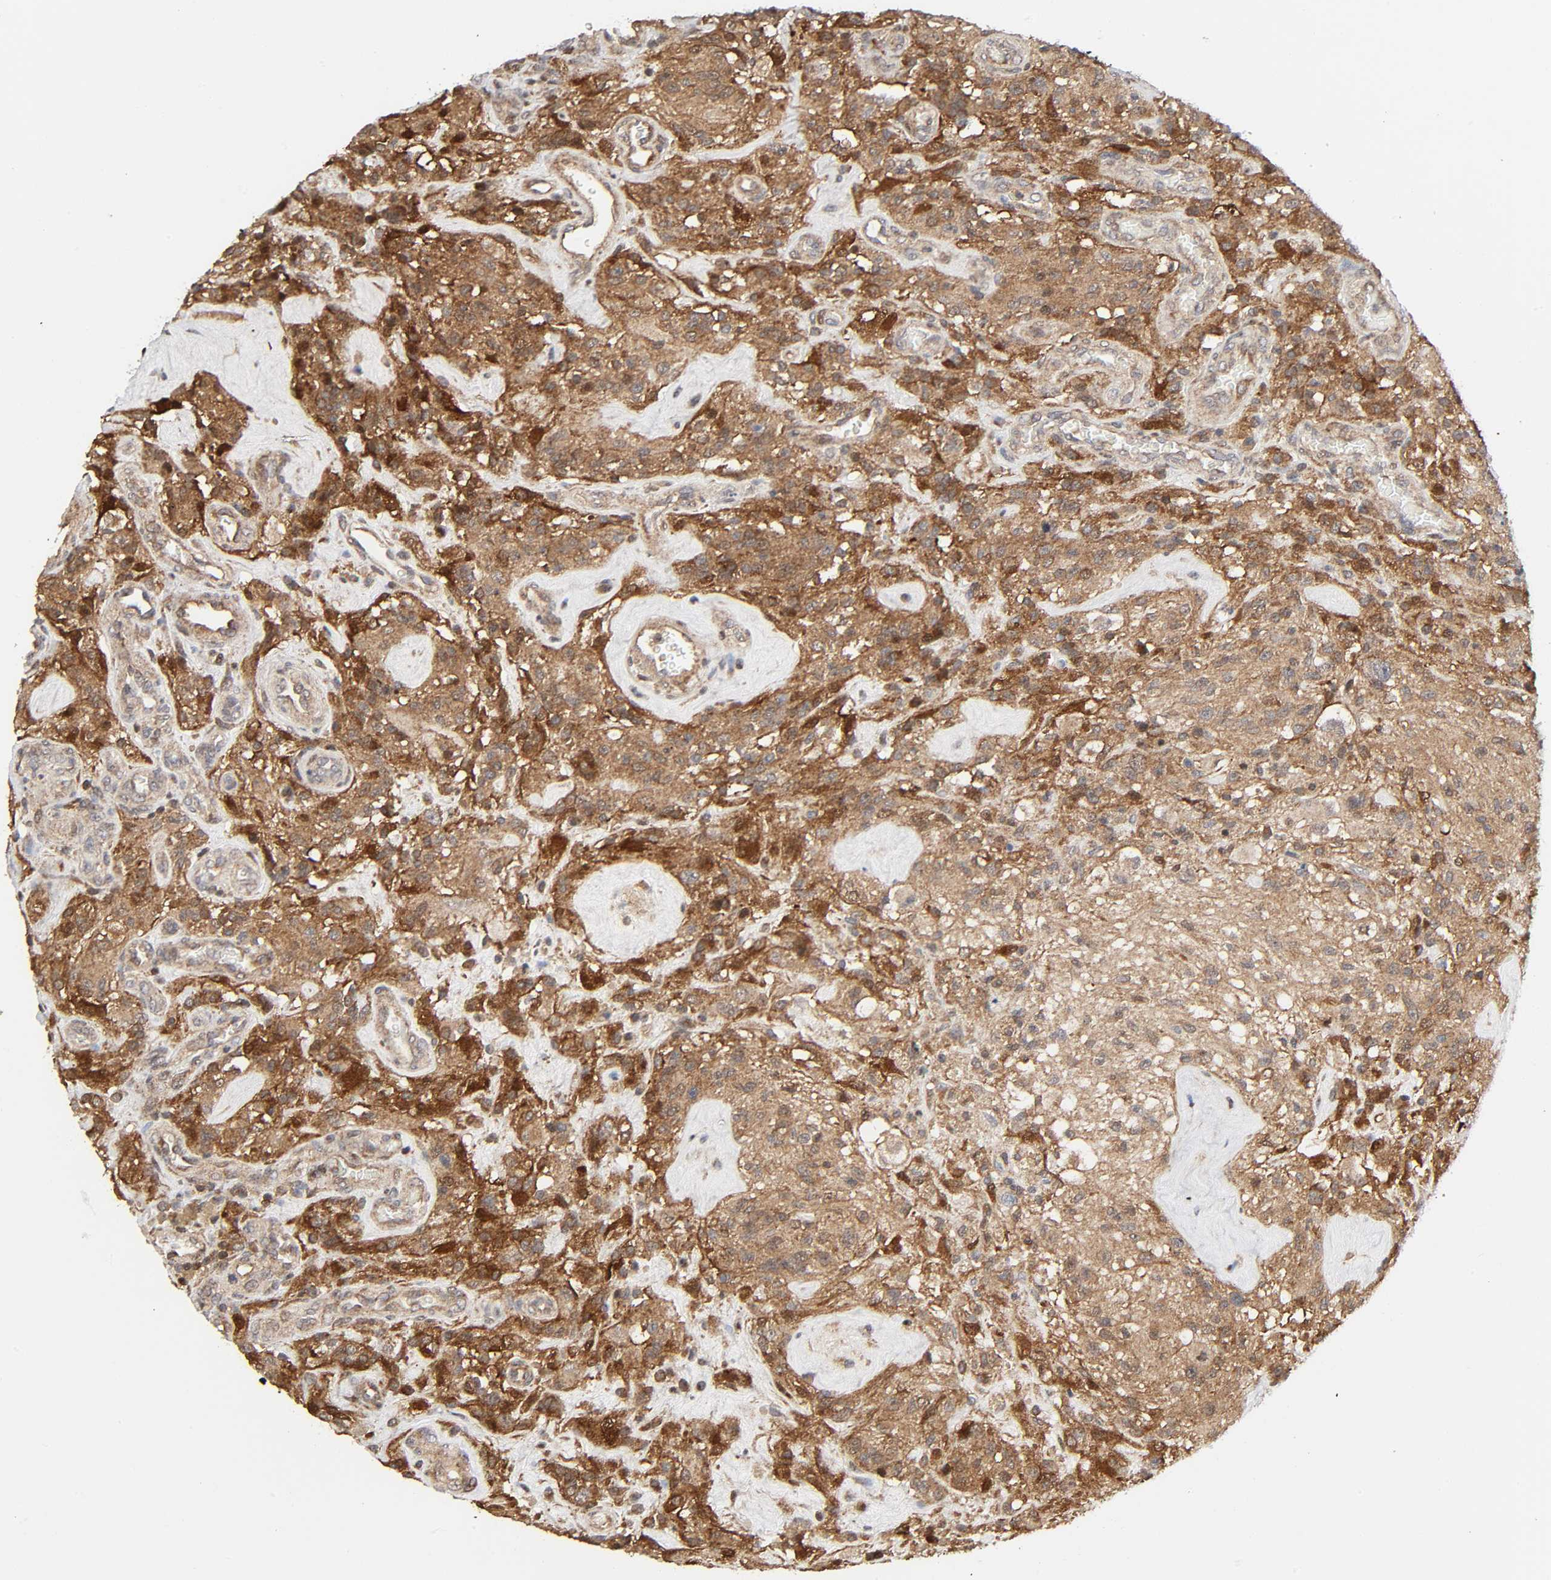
{"staining": {"intensity": "moderate", "quantity": ">75%", "location": "cytoplasmic/membranous"}, "tissue": "glioma", "cell_type": "Tumor cells", "image_type": "cancer", "snomed": [{"axis": "morphology", "description": "Normal tissue, NOS"}, {"axis": "morphology", "description": "Glioma, malignant, High grade"}, {"axis": "topography", "description": "Cerebral cortex"}], "caption": "Immunohistochemistry (DAB (3,3'-diaminobenzidine)) staining of malignant high-grade glioma shows moderate cytoplasmic/membranous protein positivity in approximately >75% of tumor cells.", "gene": "MAPK1", "patient": {"sex": "male", "age": 56}}